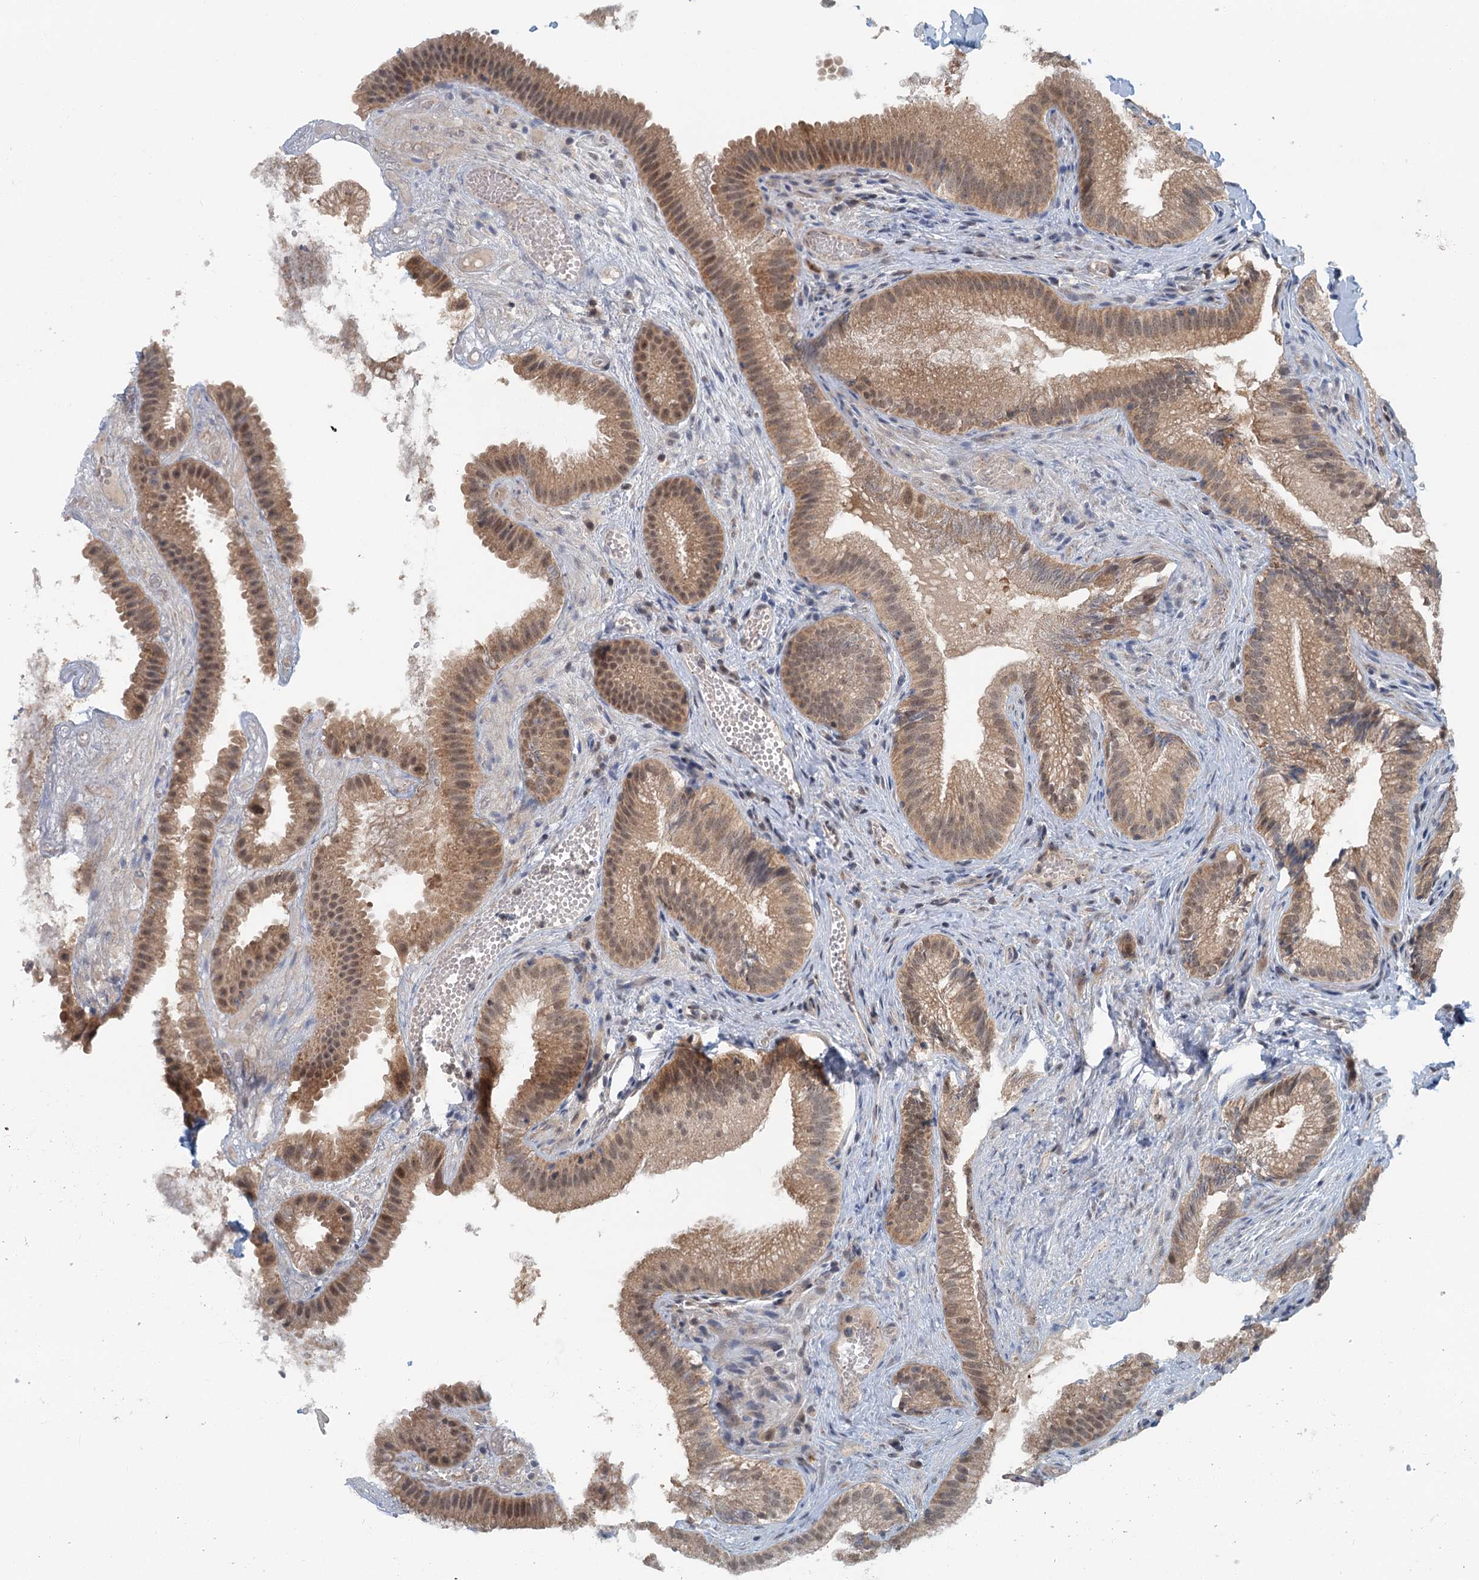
{"staining": {"intensity": "moderate", "quantity": ">75%", "location": "cytoplasmic/membranous,nuclear"}, "tissue": "gallbladder", "cell_type": "Glandular cells", "image_type": "normal", "snomed": [{"axis": "morphology", "description": "Normal tissue, NOS"}, {"axis": "topography", "description": "Gallbladder"}], "caption": "Immunohistochemical staining of normal human gallbladder shows medium levels of moderate cytoplasmic/membranous,nuclear staining in about >75% of glandular cells.", "gene": "TAS2R42", "patient": {"sex": "female", "age": 30}}